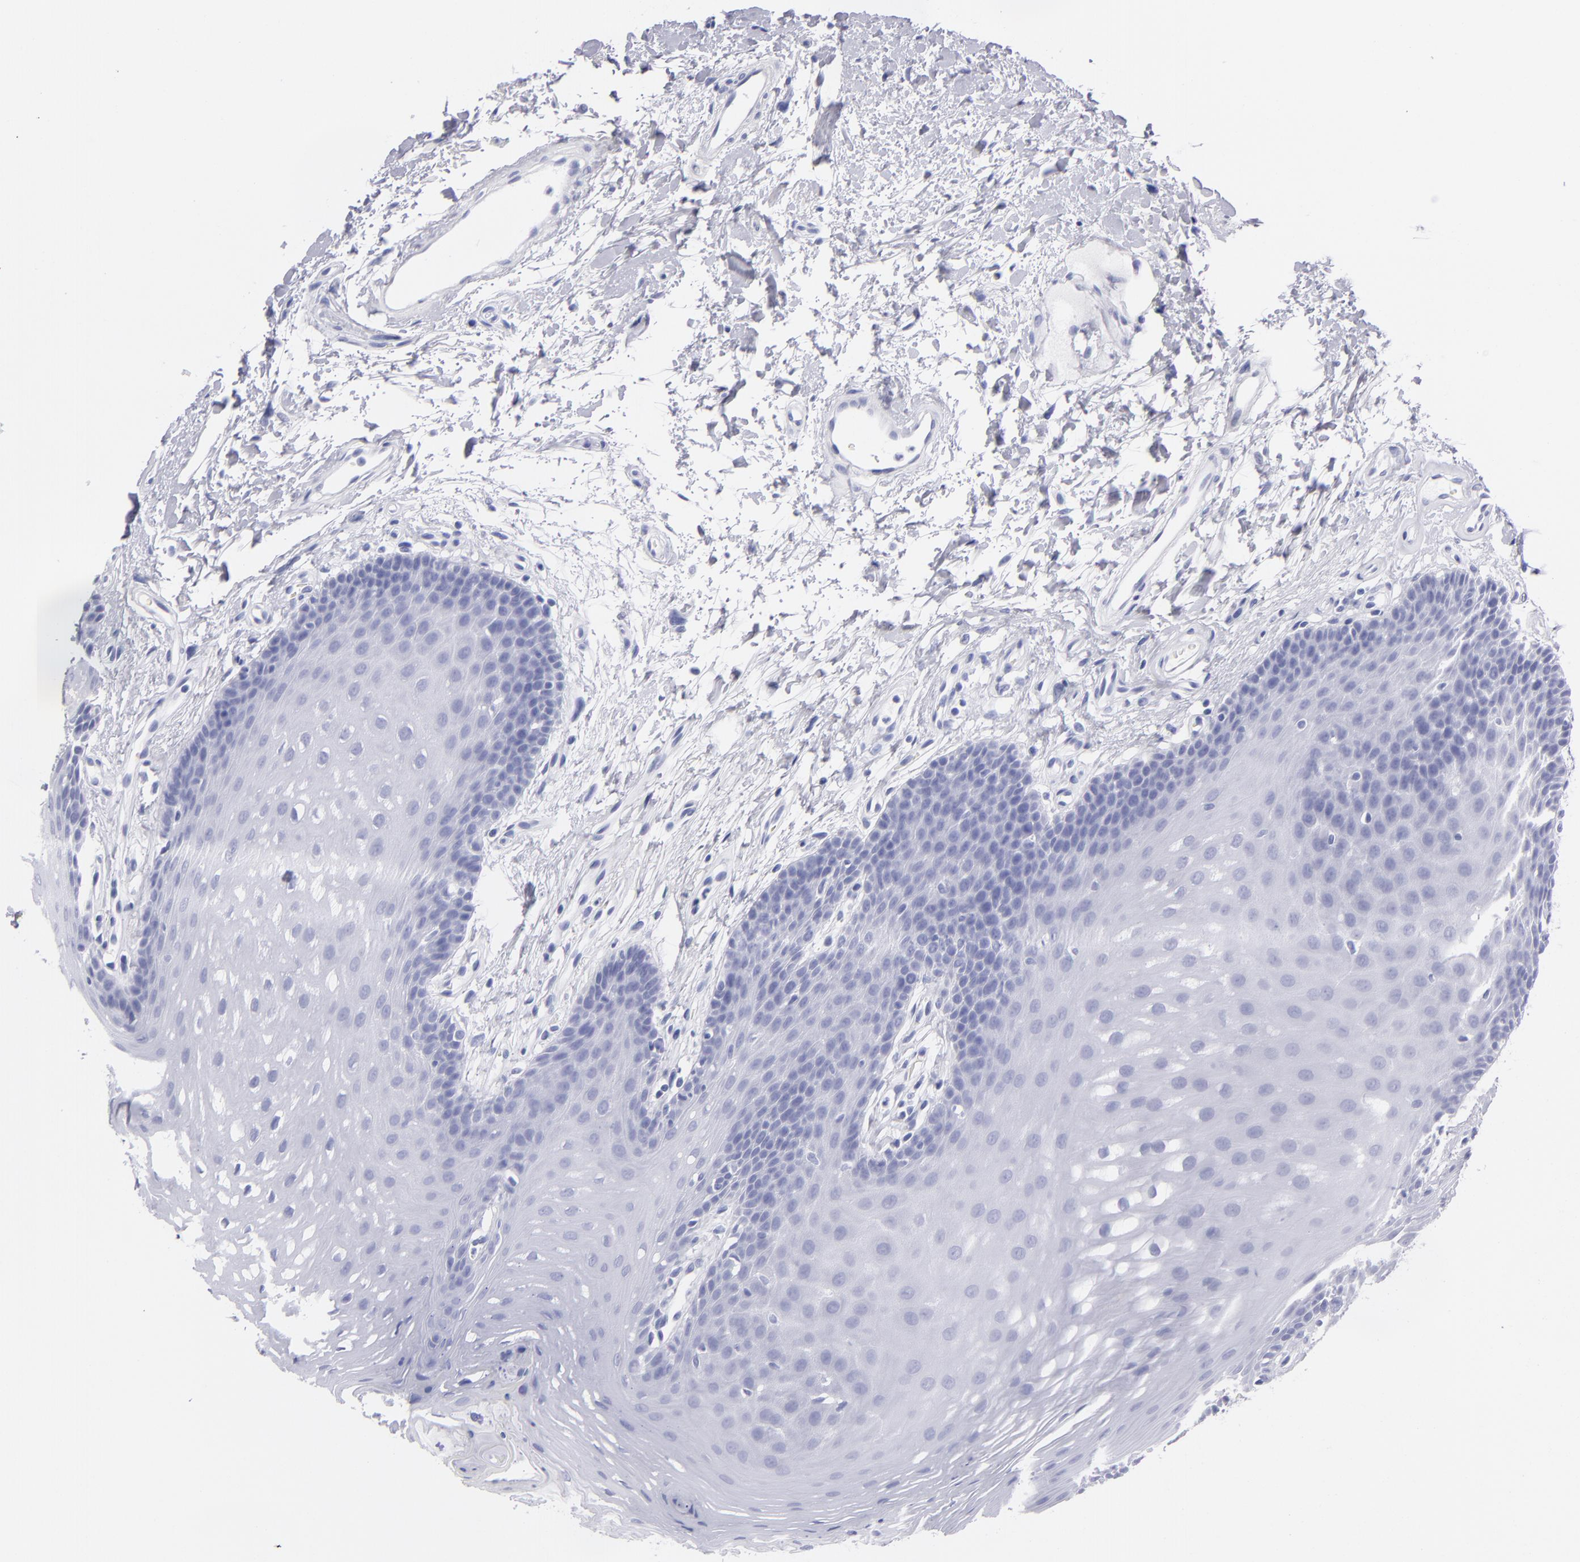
{"staining": {"intensity": "negative", "quantity": "none", "location": "none"}, "tissue": "oral mucosa", "cell_type": "Squamous epithelial cells", "image_type": "normal", "snomed": [{"axis": "morphology", "description": "Normal tissue, NOS"}, {"axis": "topography", "description": "Oral tissue"}], "caption": "IHC micrograph of unremarkable oral mucosa: human oral mucosa stained with DAB (3,3'-diaminobenzidine) displays no significant protein positivity in squamous epithelial cells. (Stains: DAB IHC with hematoxylin counter stain, Microscopy: brightfield microscopy at high magnification).", "gene": "VIL1", "patient": {"sex": "male", "age": 62}}